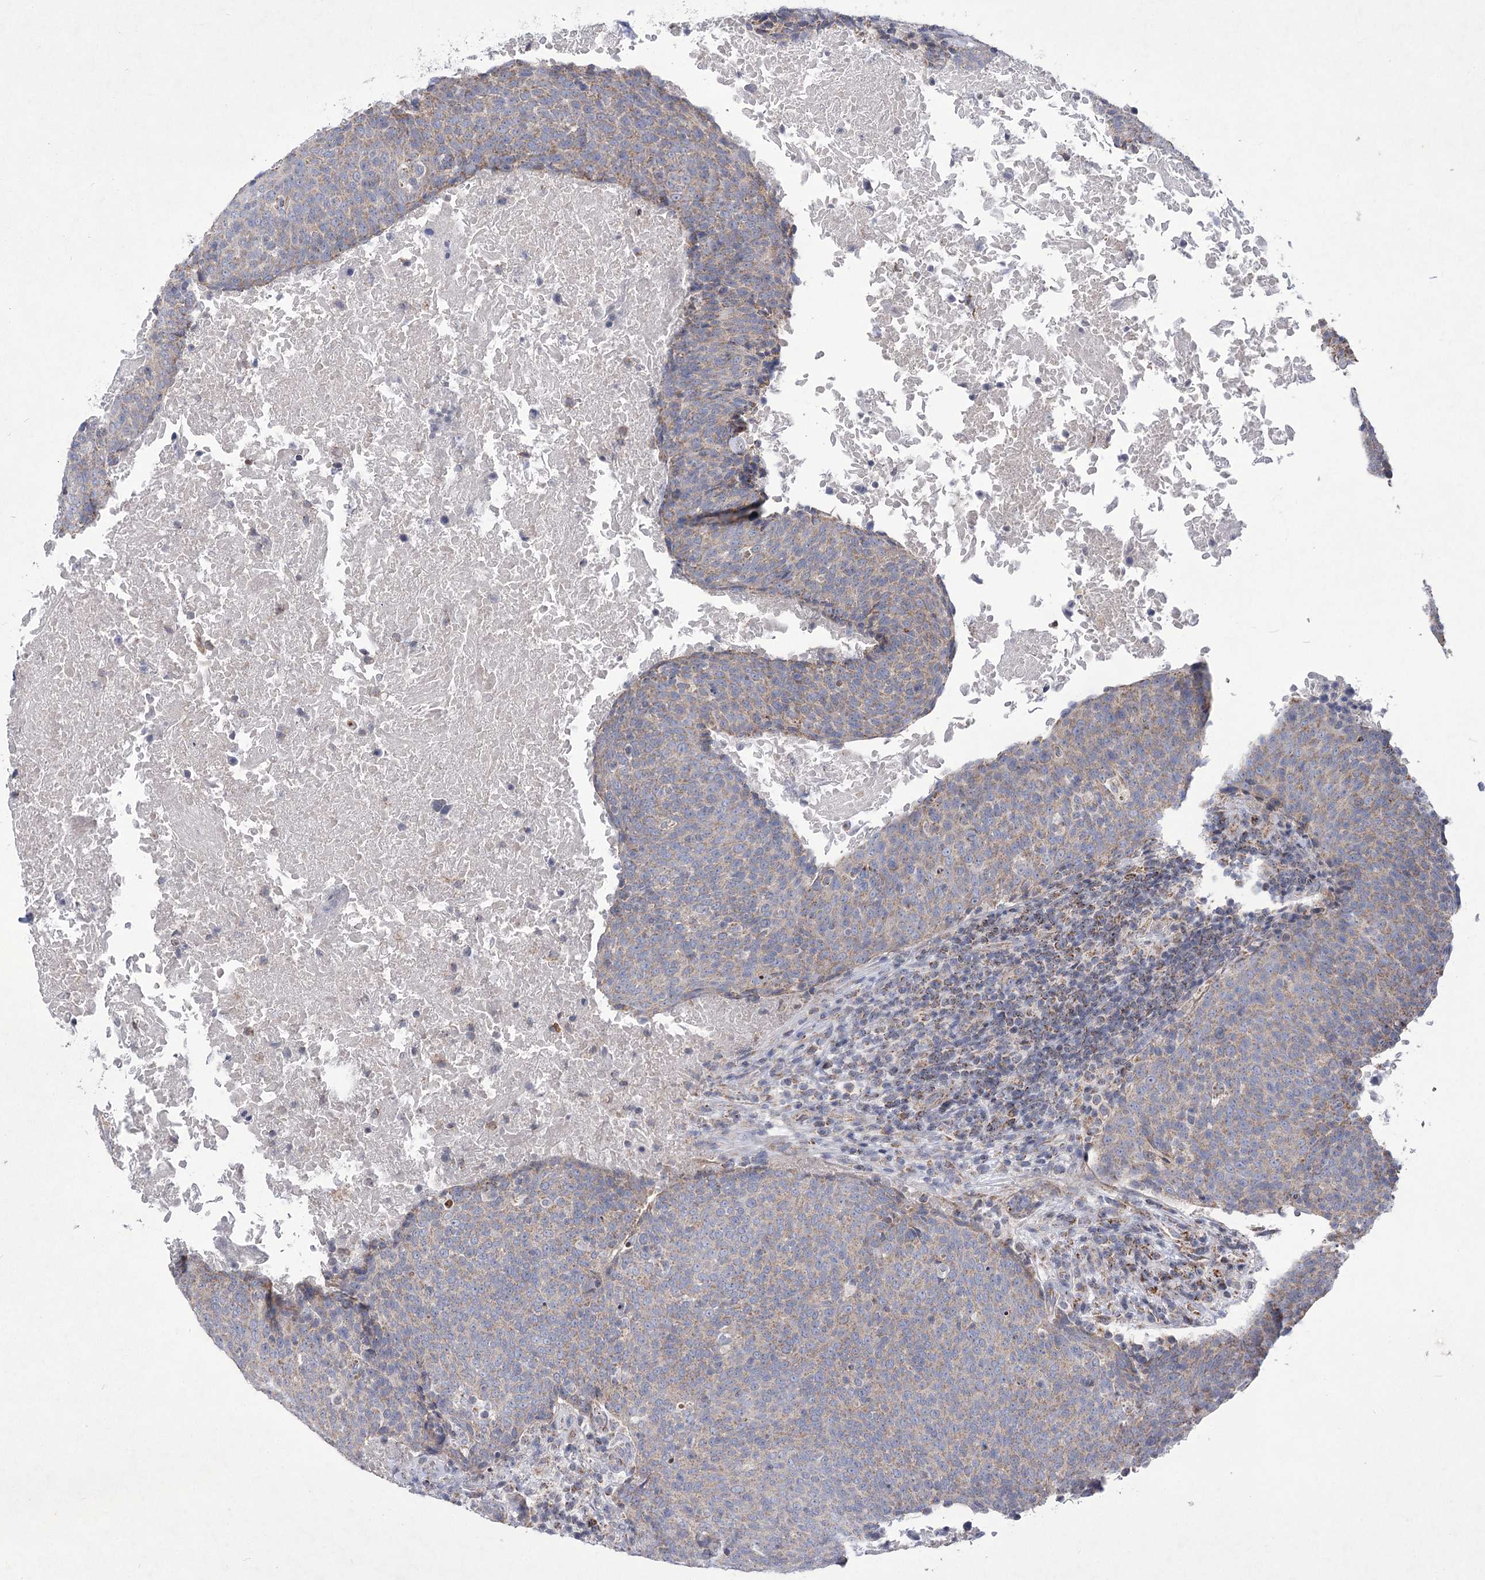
{"staining": {"intensity": "weak", "quantity": "25%-75%", "location": "cytoplasmic/membranous"}, "tissue": "head and neck cancer", "cell_type": "Tumor cells", "image_type": "cancer", "snomed": [{"axis": "morphology", "description": "Squamous cell carcinoma, NOS"}, {"axis": "morphology", "description": "Squamous cell carcinoma, metastatic, NOS"}, {"axis": "topography", "description": "Lymph node"}, {"axis": "topography", "description": "Head-Neck"}], "caption": "High-magnification brightfield microscopy of metastatic squamous cell carcinoma (head and neck) stained with DAB (brown) and counterstained with hematoxylin (blue). tumor cells exhibit weak cytoplasmic/membranous positivity is present in approximately25%-75% of cells.", "gene": "PDHB", "patient": {"sex": "male", "age": 62}}